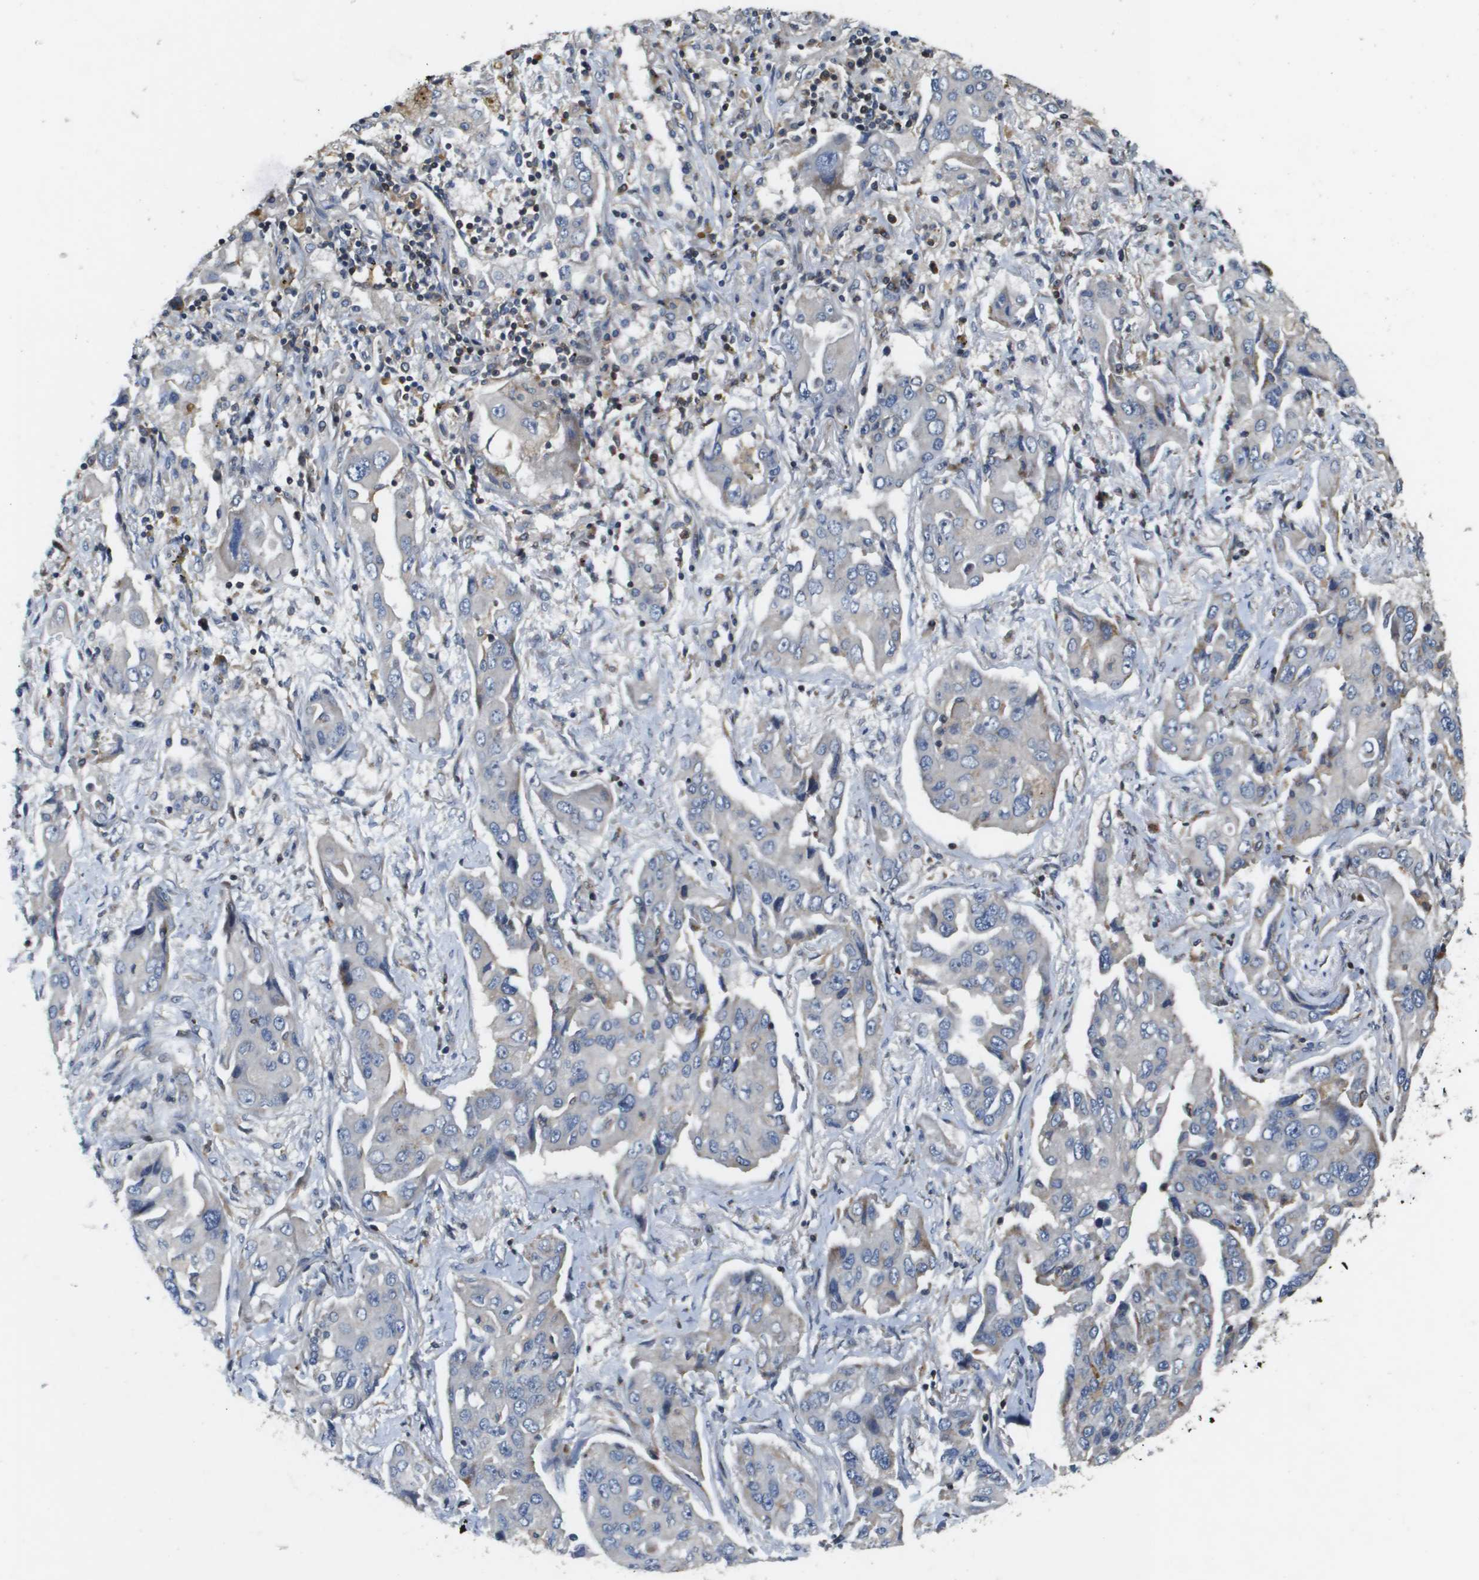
{"staining": {"intensity": "negative", "quantity": "none", "location": "none"}, "tissue": "lung cancer", "cell_type": "Tumor cells", "image_type": "cancer", "snomed": [{"axis": "morphology", "description": "Adenocarcinoma, NOS"}, {"axis": "topography", "description": "Lung"}], "caption": "DAB immunohistochemical staining of adenocarcinoma (lung) reveals no significant expression in tumor cells.", "gene": "SCN4B", "patient": {"sex": "female", "age": 65}}